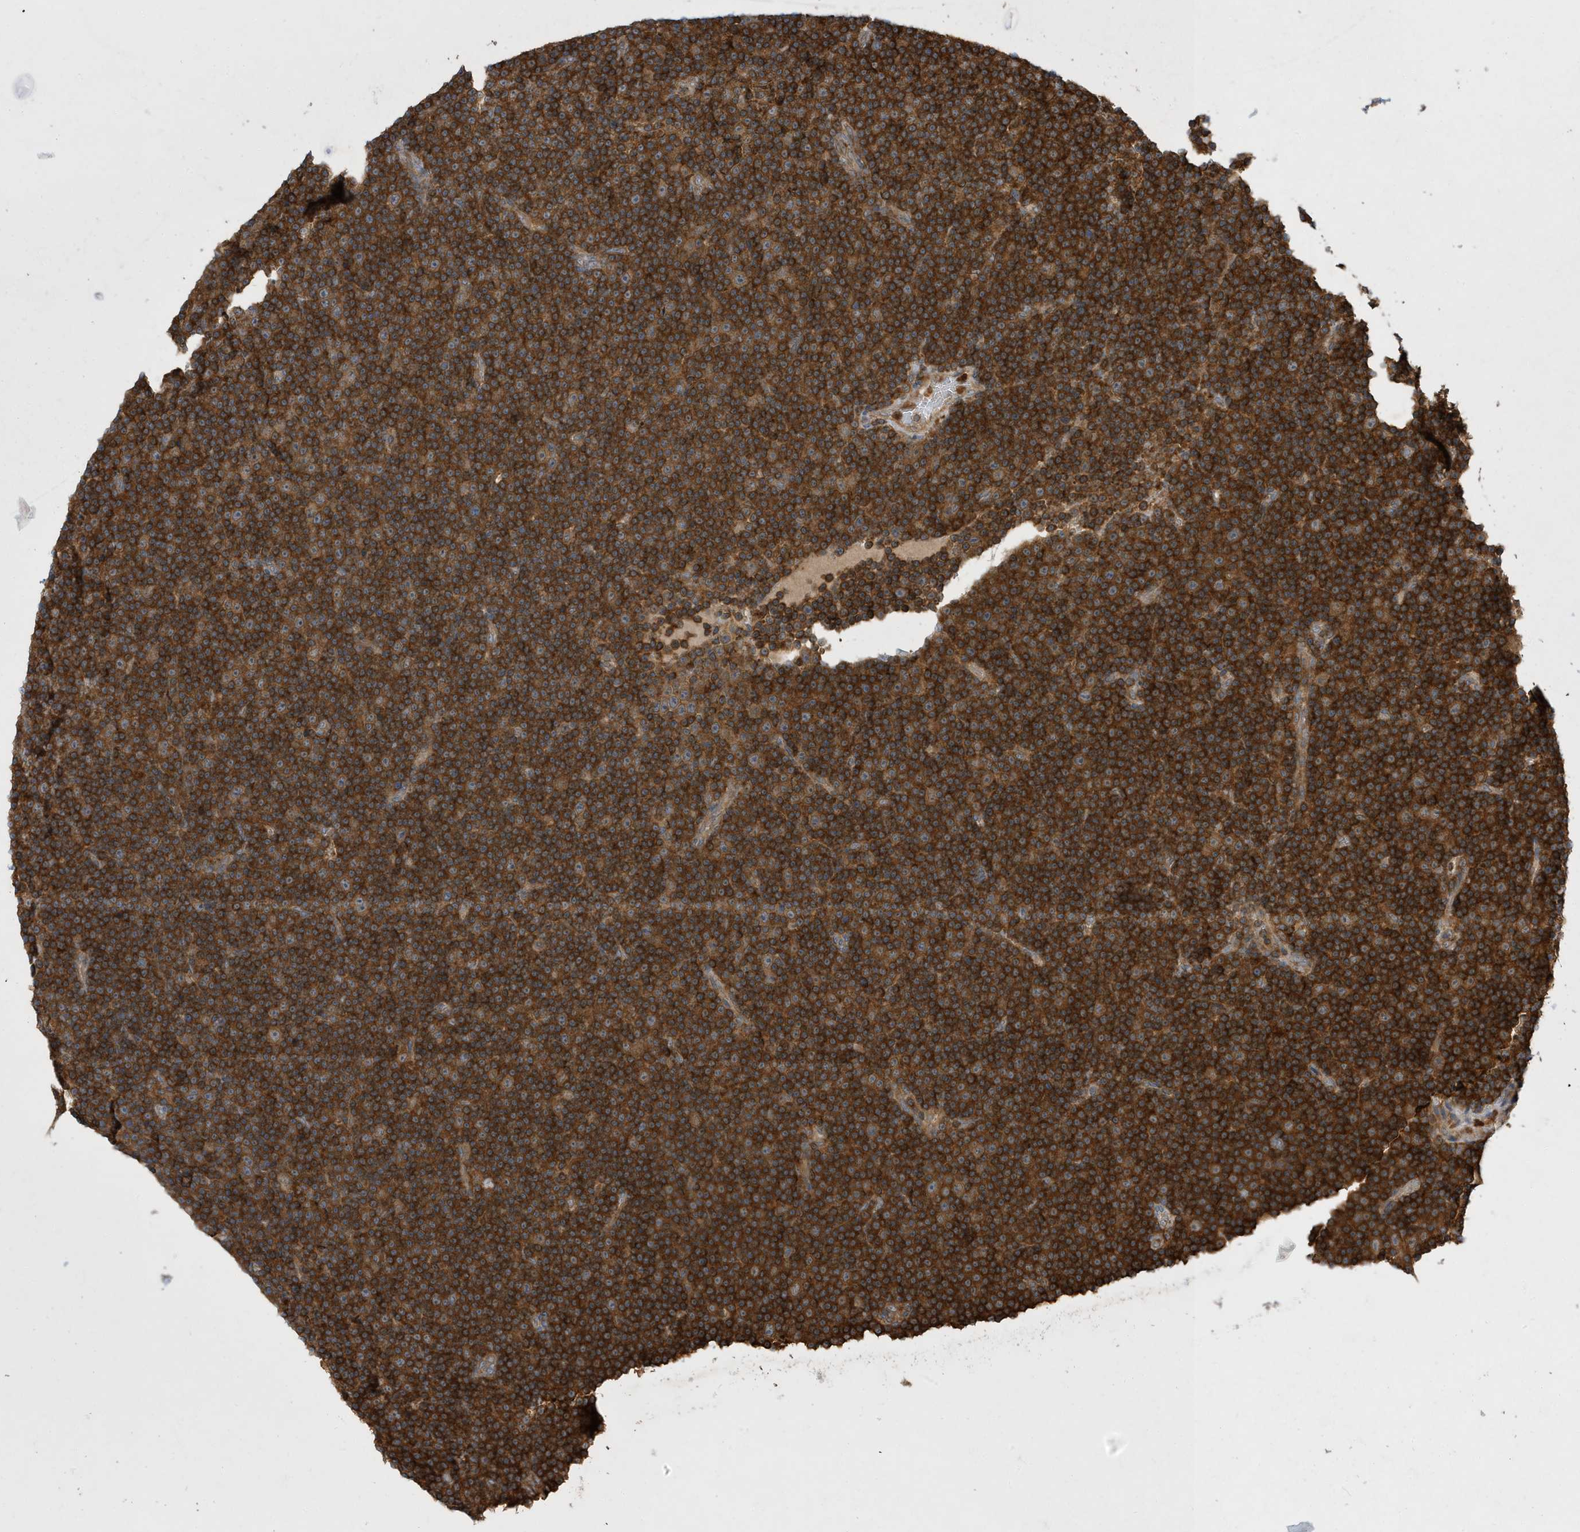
{"staining": {"intensity": "strong", "quantity": ">75%", "location": "cytoplasmic/membranous"}, "tissue": "lymphoma", "cell_type": "Tumor cells", "image_type": "cancer", "snomed": [{"axis": "morphology", "description": "Malignant lymphoma, non-Hodgkin's type, Low grade"}, {"axis": "topography", "description": "Lymph node"}], "caption": "Human lymphoma stained for a protein (brown) displays strong cytoplasmic/membranous positive staining in approximately >75% of tumor cells.", "gene": "LAPTM4A", "patient": {"sex": "female", "age": 67}}